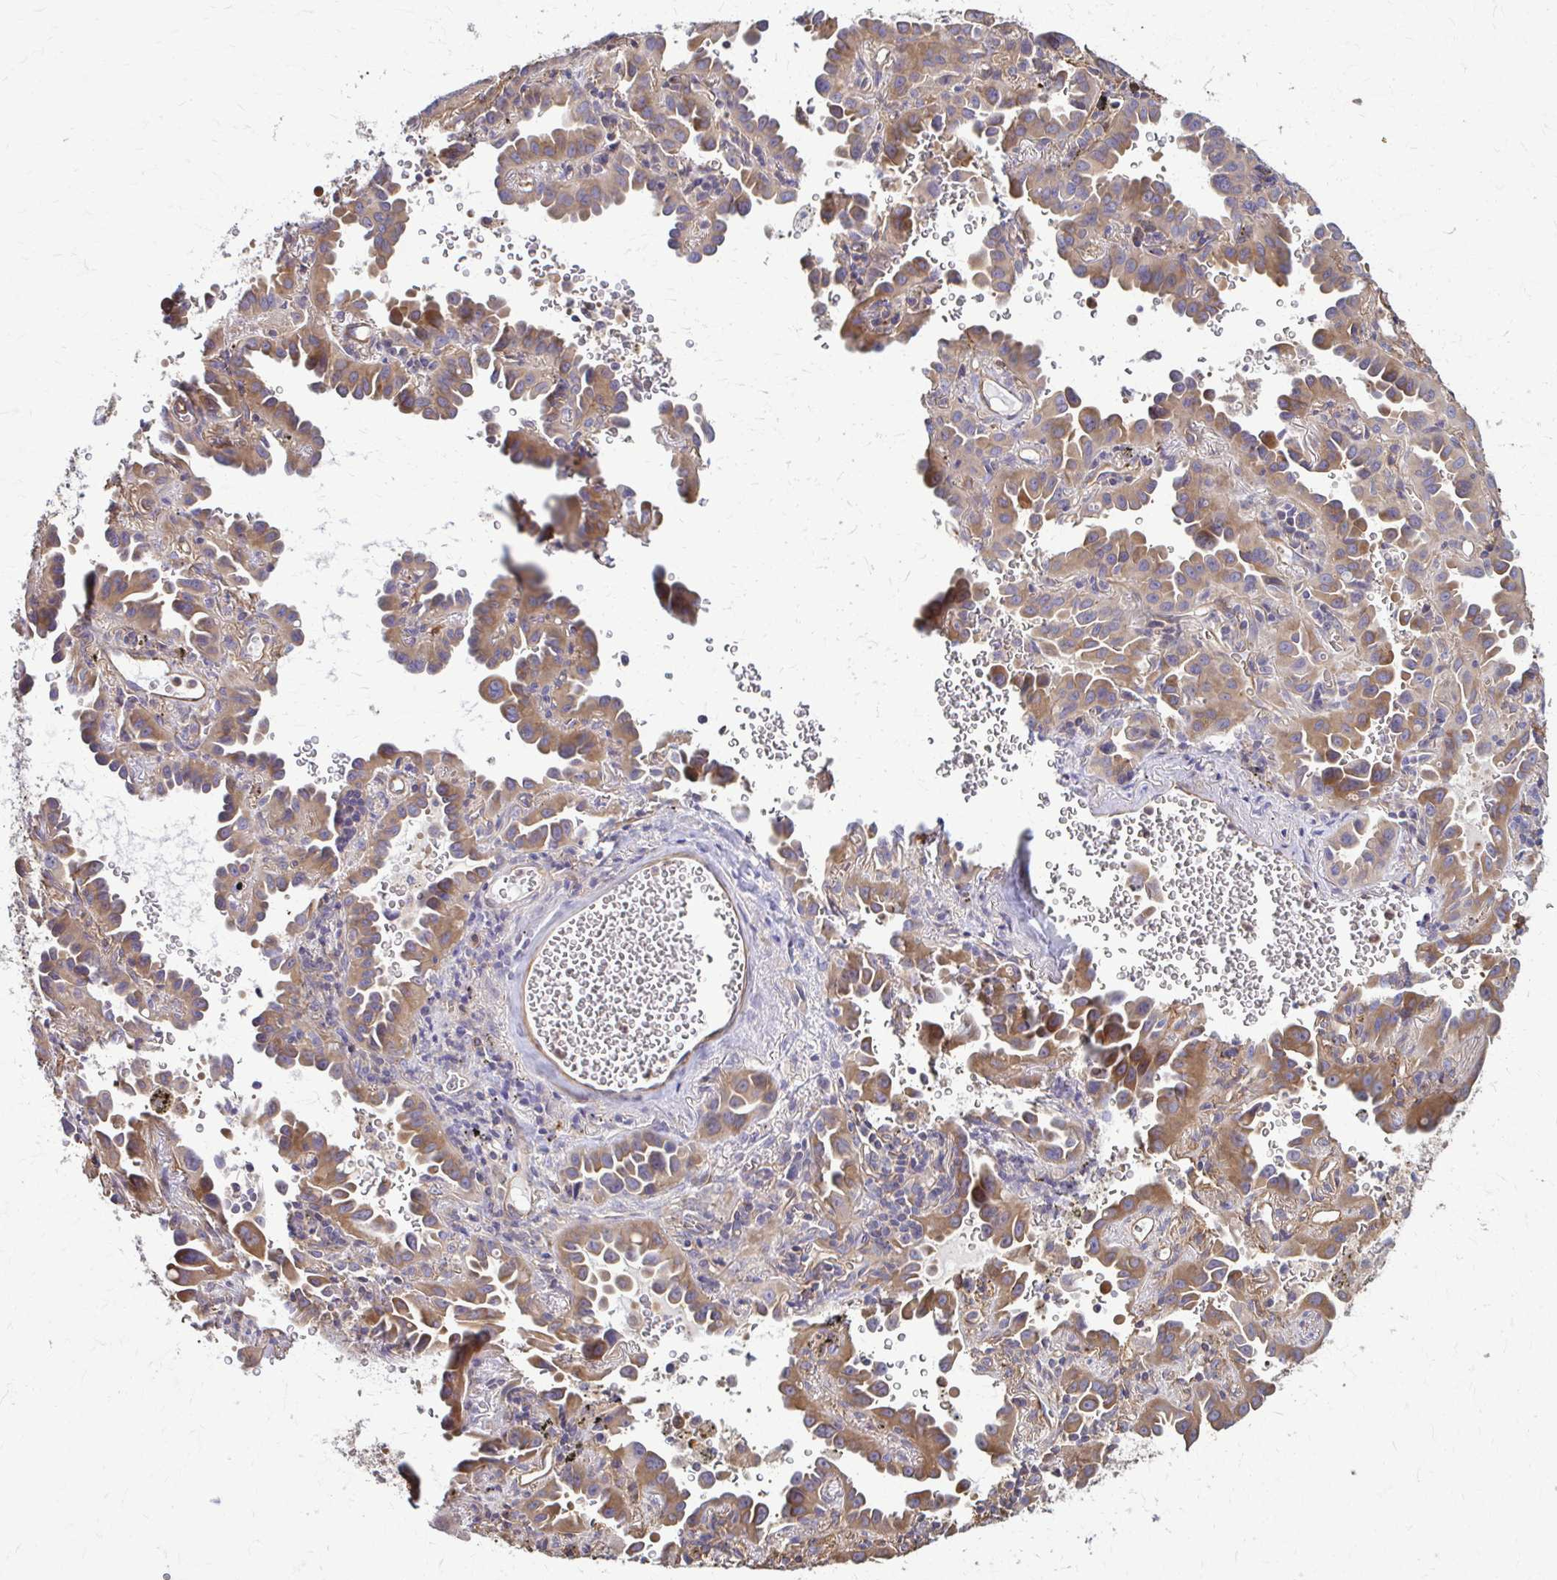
{"staining": {"intensity": "moderate", "quantity": ">75%", "location": "cytoplasmic/membranous"}, "tissue": "lung cancer", "cell_type": "Tumor cells", "image_type": "cancer", "snomed": [{"axis": "morphology", "description": "Adenocarcinoma, NOS"}, {"axis": "topography", "description": "Lung"}], "caption": "A brown stain highlights moderate cytoplasmic/membranous staining of a protein in lung cancer tumor cells. (DAB (3,3'-diaminobenzidine) = brown stain, brightfield microscopy at high magnification).", "gene": "DSP", "patient": {"sex": "male", "age": 68}}